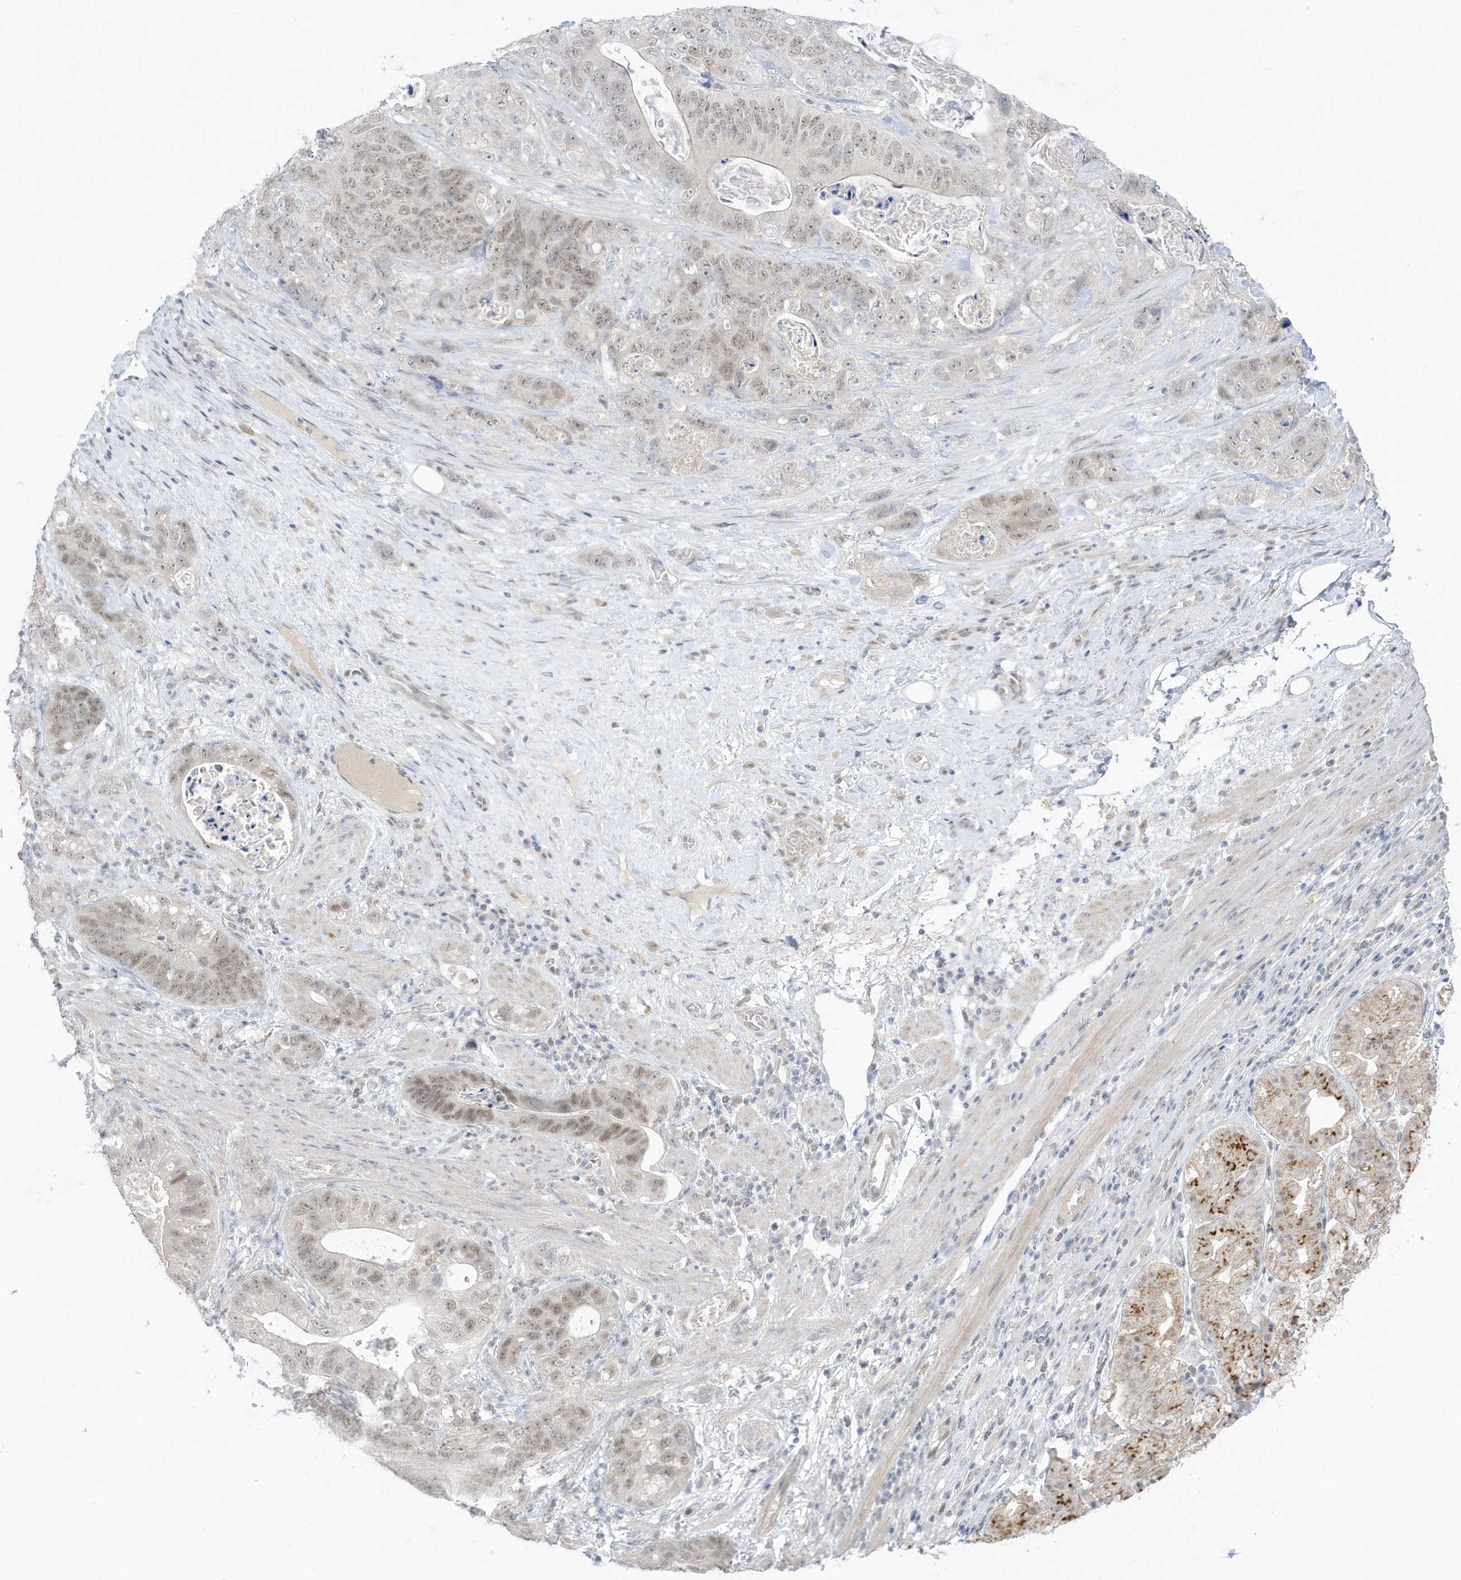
{"staining": {"intensity": "weak", "quantity": "<25%", "location": "nuclear"}, "tissue": "stomach cancer", "cell_type": "Tumor cells", "image_type": "cancer", "snomed": [{"axis": "morphology", "description": "Normal tissue, NOS"}, {"axis": "morphology", "description": "Adenocarcinoma, NOS"}, {"axis": "topography", "description": "Stomach"}], "caption": "A micrograph of human stomach adenocarcinoma is negative for staining in tumor cells. The staining was performed using DAB (3,3'-diaminobenzidine) to visualize the protein expression in brown, while the nuclei were stained in blue with hematoxylin (Magnification: 20x).", "gene": "MSL3", "patient": {"sex": "female", "age": 89}}